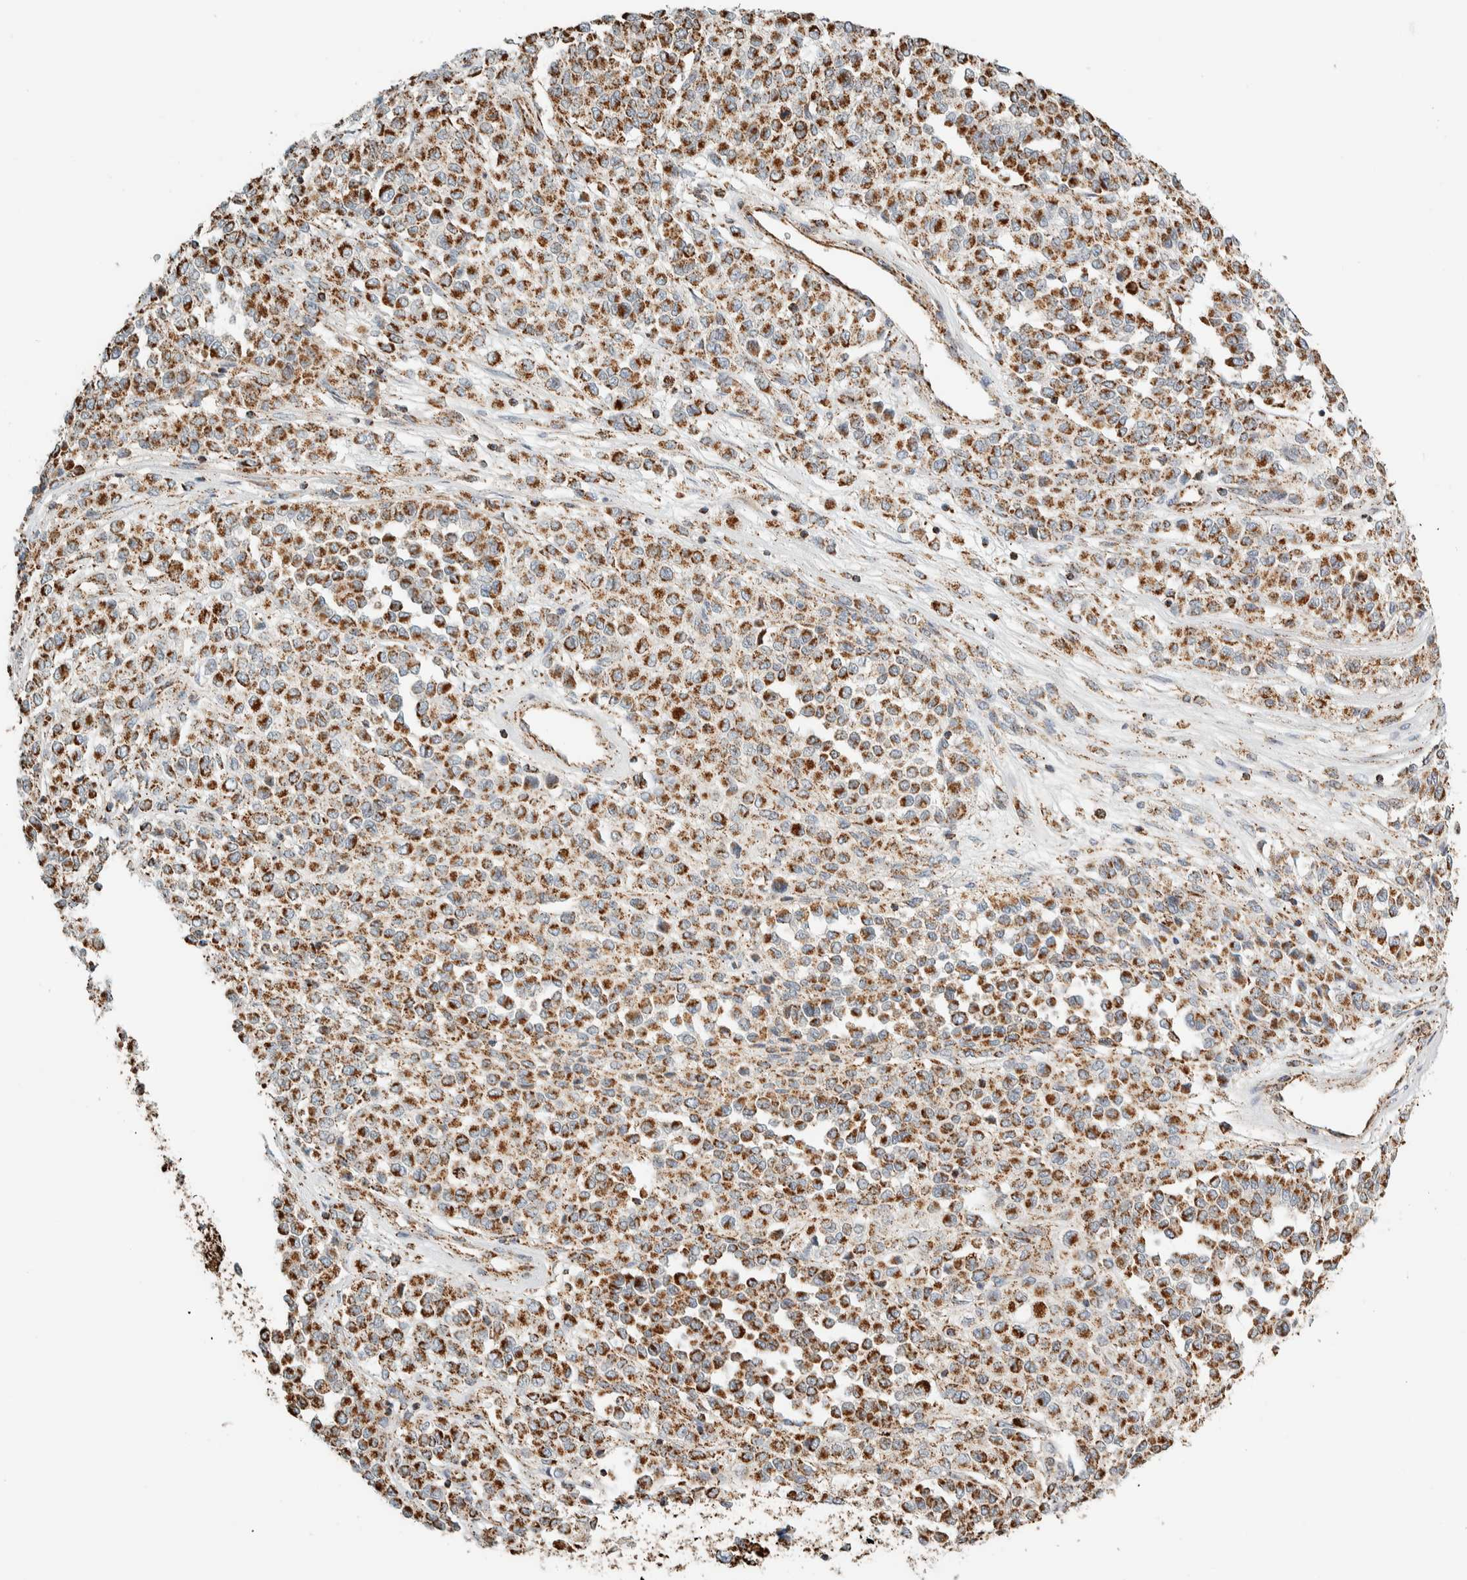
{"staining": {"intensity": "moderate", "quantity": ">75%", "location": "cytoplasmic/membranous"}, "tissue": "melanoma", "cell_type": "Tumor cells", "image_type": "cancer", "snomed": [{"axis": "morphology", "description": "Malignant melanoma, Metastatic site"}, {"axis": "topography", "description": "Pancreas"}], "caption": "High-magnification brightfield microscopy of malignant melanoma (metastatic site) stained with DAB (3,3'-diaminobenzidine) (brown) and counterstained with hematoxylin (blue). tumor cells exhibit moderate cytoplasmic/membranous expression is seen in approximately>75% of cells.", "gene": "ZNF454", "patient": {"sex": "female", "age": 30}}